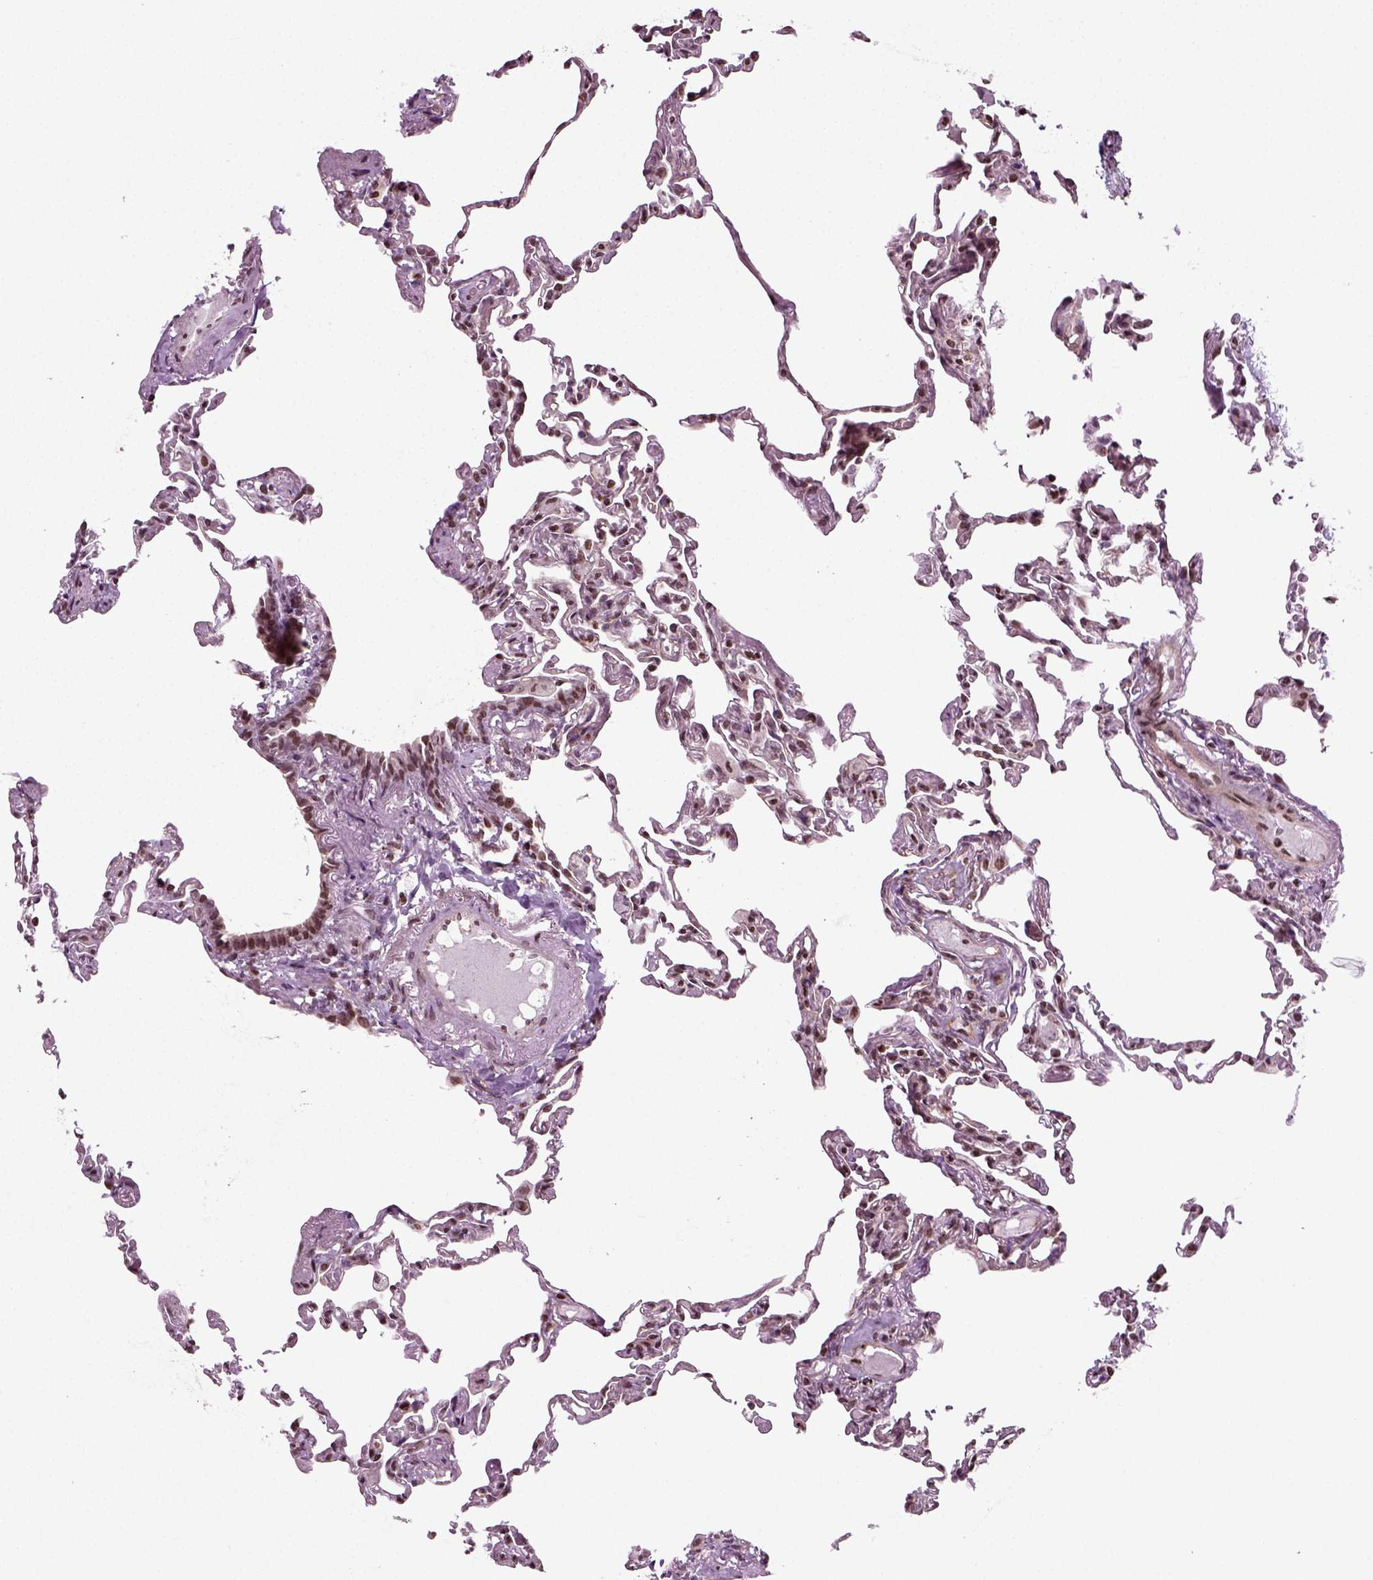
{"staining": {"intensity": "moderate", "quantity": ">75%", "location": "nuclear"}, "tissue": "lung", "cell_type": "Alveolar cells", "image_type": "normal", "snomed": [{"axis": "morphology", "description": "Normal tissue, NOS"}, {"axis": "topography", "description": "Lung"}], "caption": "The histopathology image exhibits a brown stain indicating the presence of a protein in the nuclear of alveolar cells in lung. The protein of interest is shown in brown color, while the nuclei are stained blue.", "gene": "HEYL", "patient": {"sex": "female", "age": 57}}